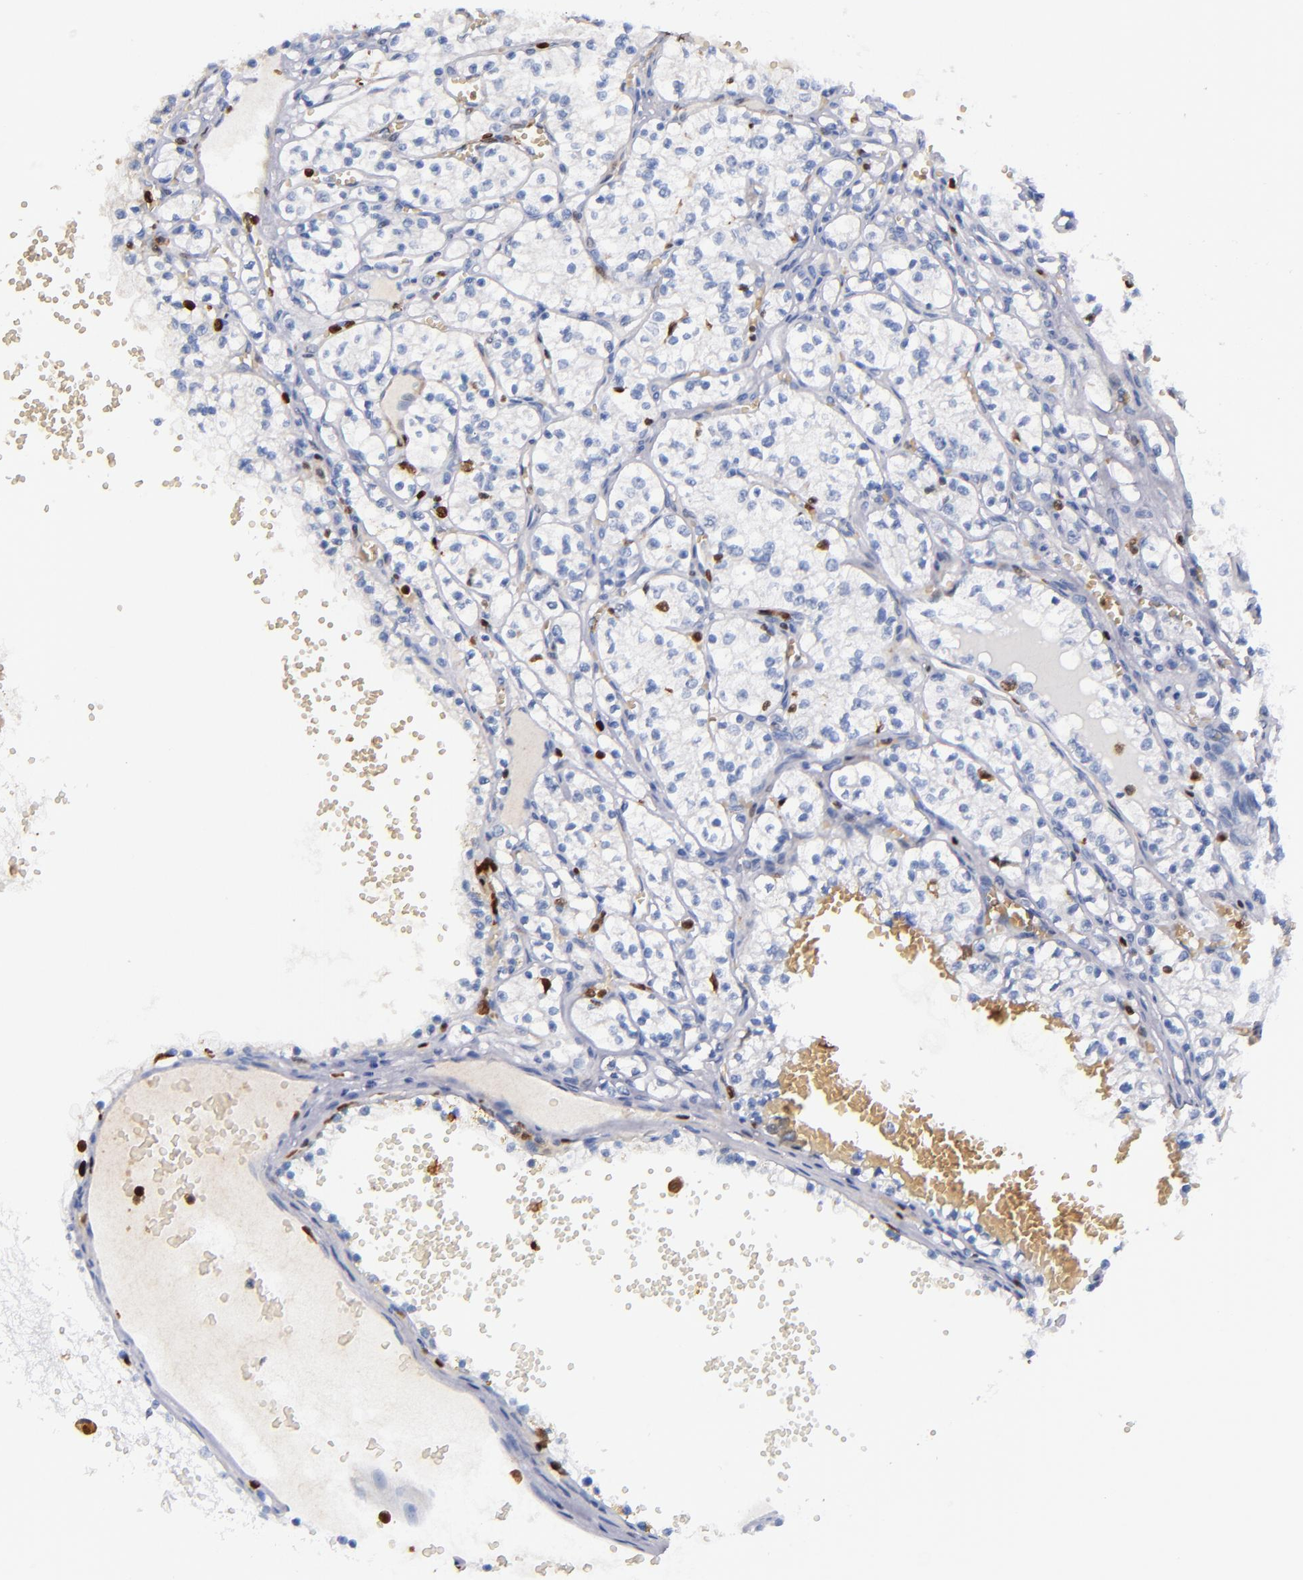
{"staining": {"intensity": "negative", "quantity": "none", "location": "none"}, "tissue": "renal cancer", "cell_type": "Tumor cells", "image_type": "cancer", "snomed": [{"axis": "morphology", "description": "Adenocarcinoma, NOS"}, {"axis": "topography", "description": "Kidney"}], "caption": "The photomicrograph displays no significant staining in tumor cells of adenocarcinoma (renal).", "gene": "S100A4", "patient": {"sex": "male", "age": 61}}